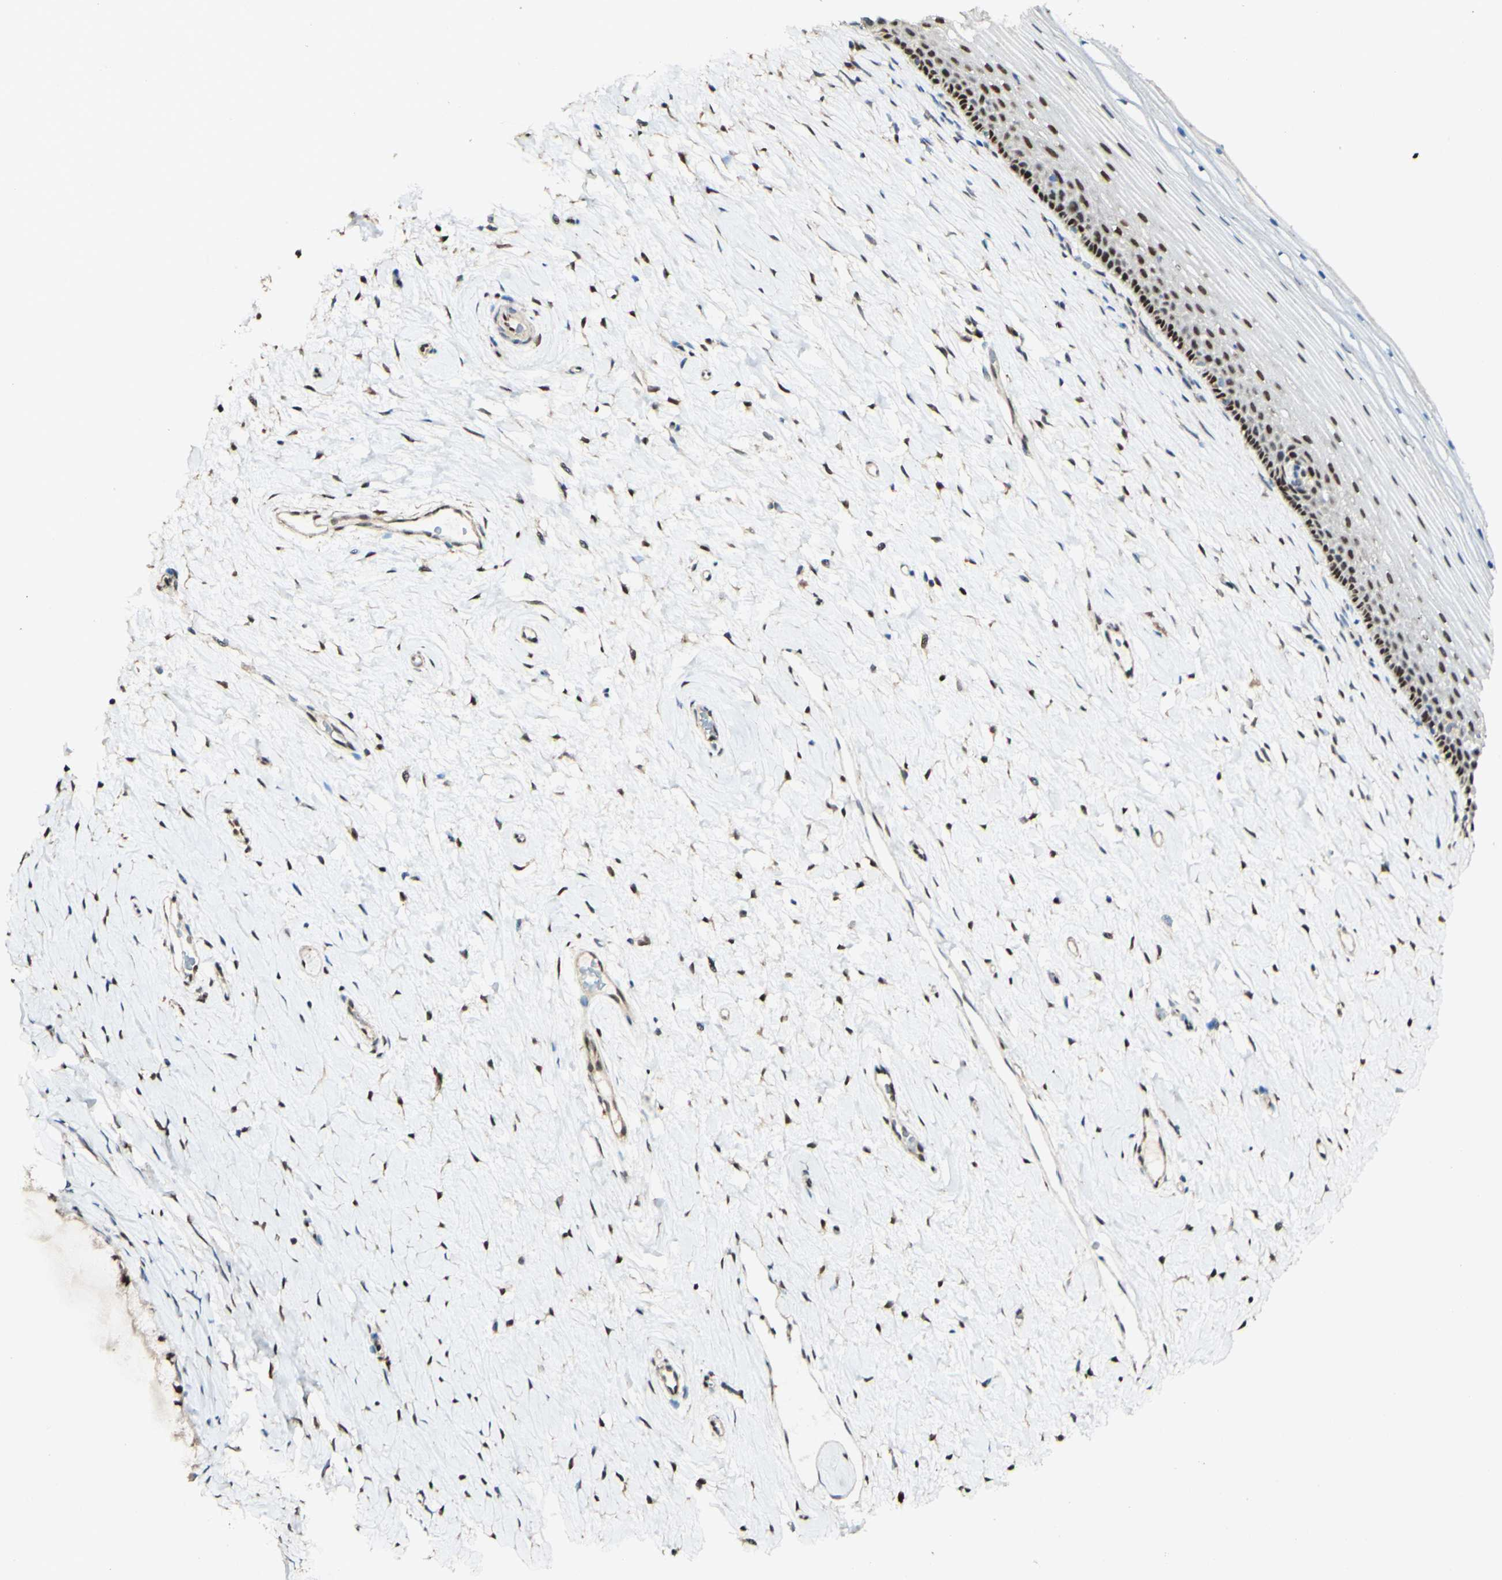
{"staining": {"intensity": "strong", "quantity": ">75%", "location": "nuclear"}, "tissue": "cervix", "cell_type": "Squamous epithelial cells", "image_type": "normal", "snomed": [{"axis": "morphology", "description": "Normal tissue, NOS"}, {"axis": "topography", "description": "Cervix"}], "caption": "Protein expression analysis of benign human cervix reveals strong nuclear positivity in approximately >75% of squamous epithelial cells. The protein of interest is stained brown, and the nuclei are stained in blue (DAB (3,3'-diaminobenzidine) IHC with brightfield microscopy, high magnification).", "gene": "MAP3K4", "patient": {"sex": "female", "age": 39}}